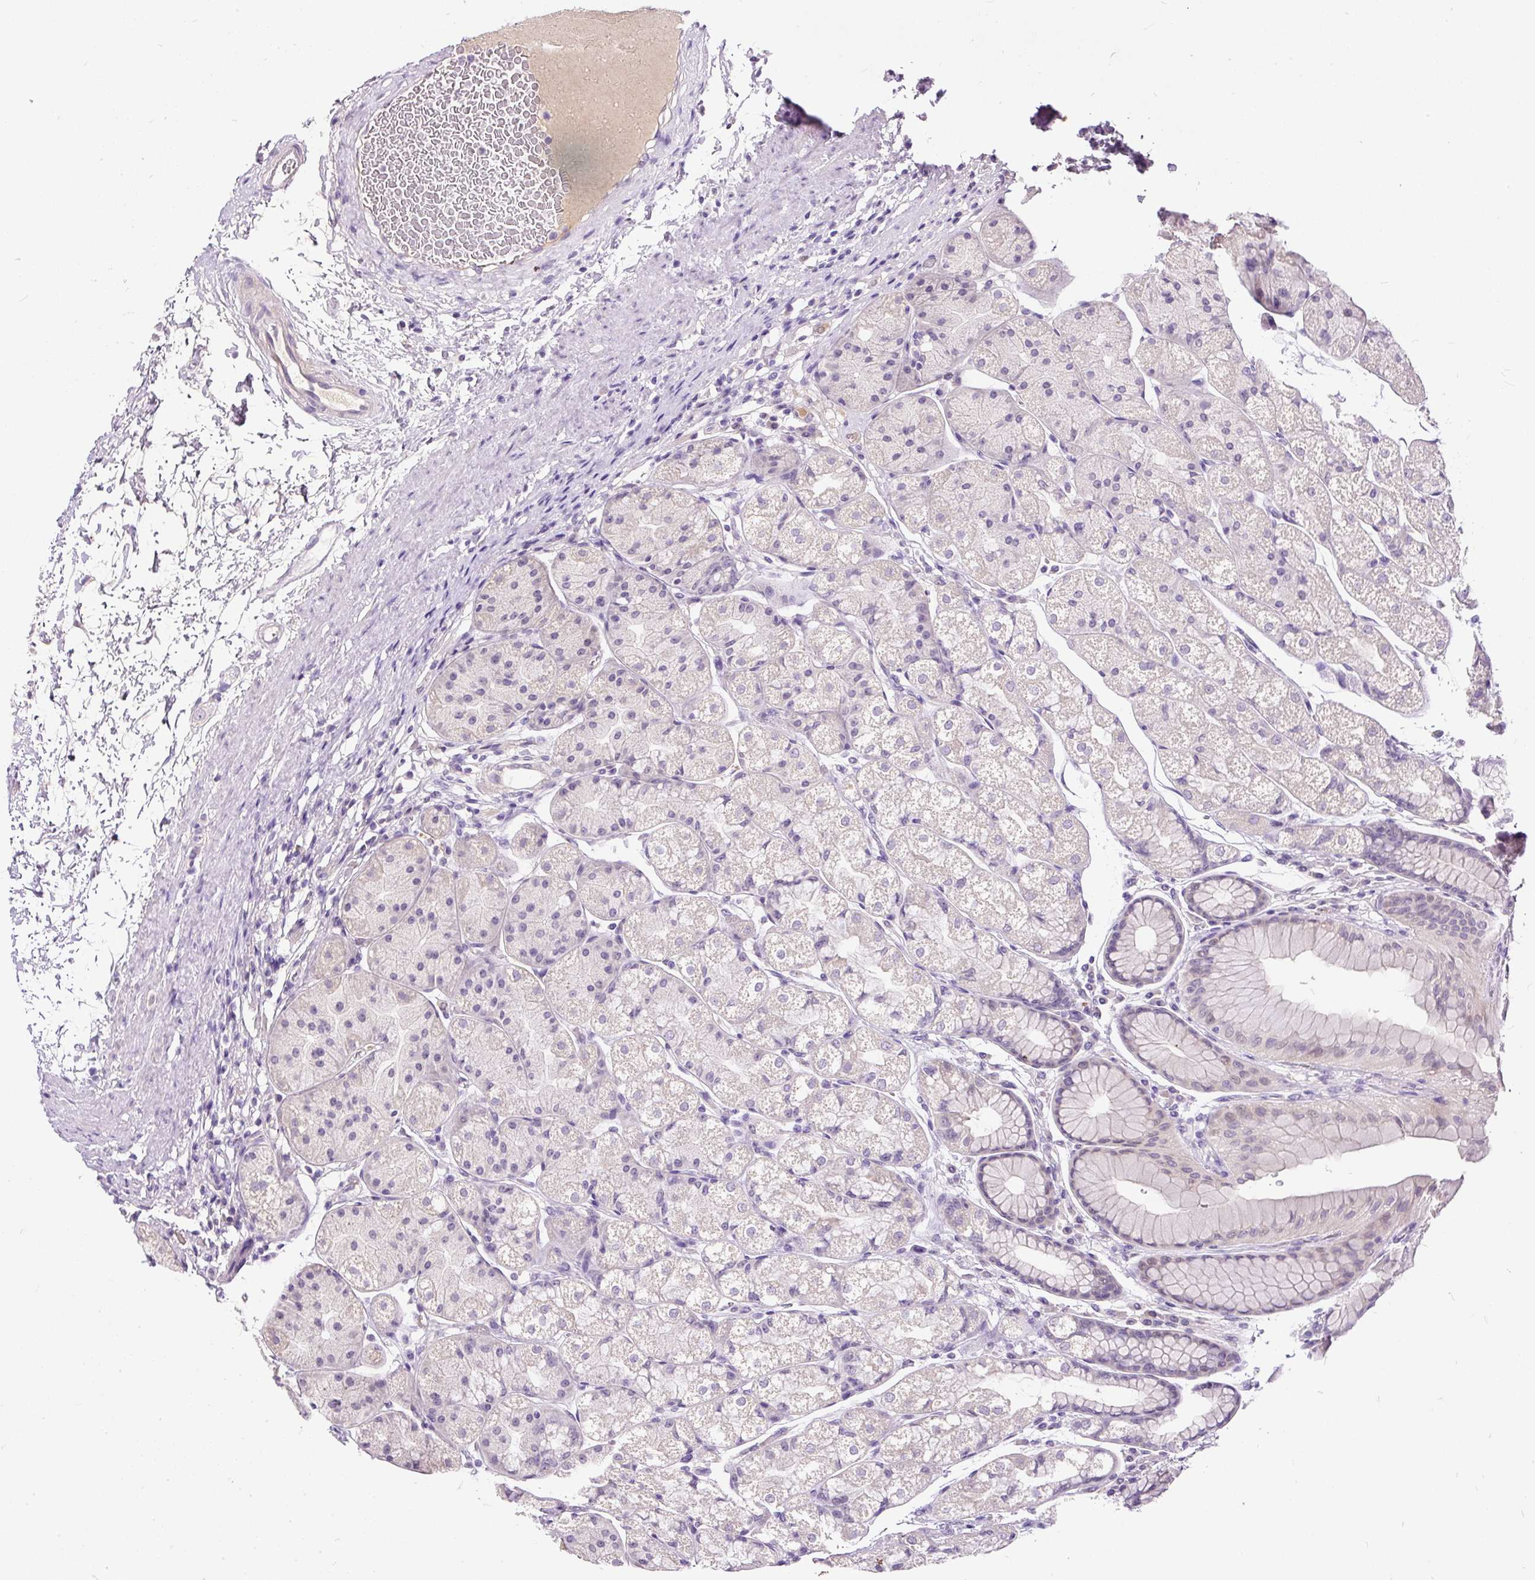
{"staining": {"intensity": "weak", "quantity": "<25%", "location": "cytoplasmic/membranous"}, "tissue": "stomach", "cell_type": "Glandular cells", "image_type": "normal", "snomed": [{"axis": "morphology", "description": "Normal tissue, NOS"}, {"axis": "topography", "description": "Stomach"}], "caption": "Benign stomach was stained to show a protein in brown. There is no significant expression in glandular cells.", "gene": "KRTAP20", "patient": {"sex": "male", "age": 57}}